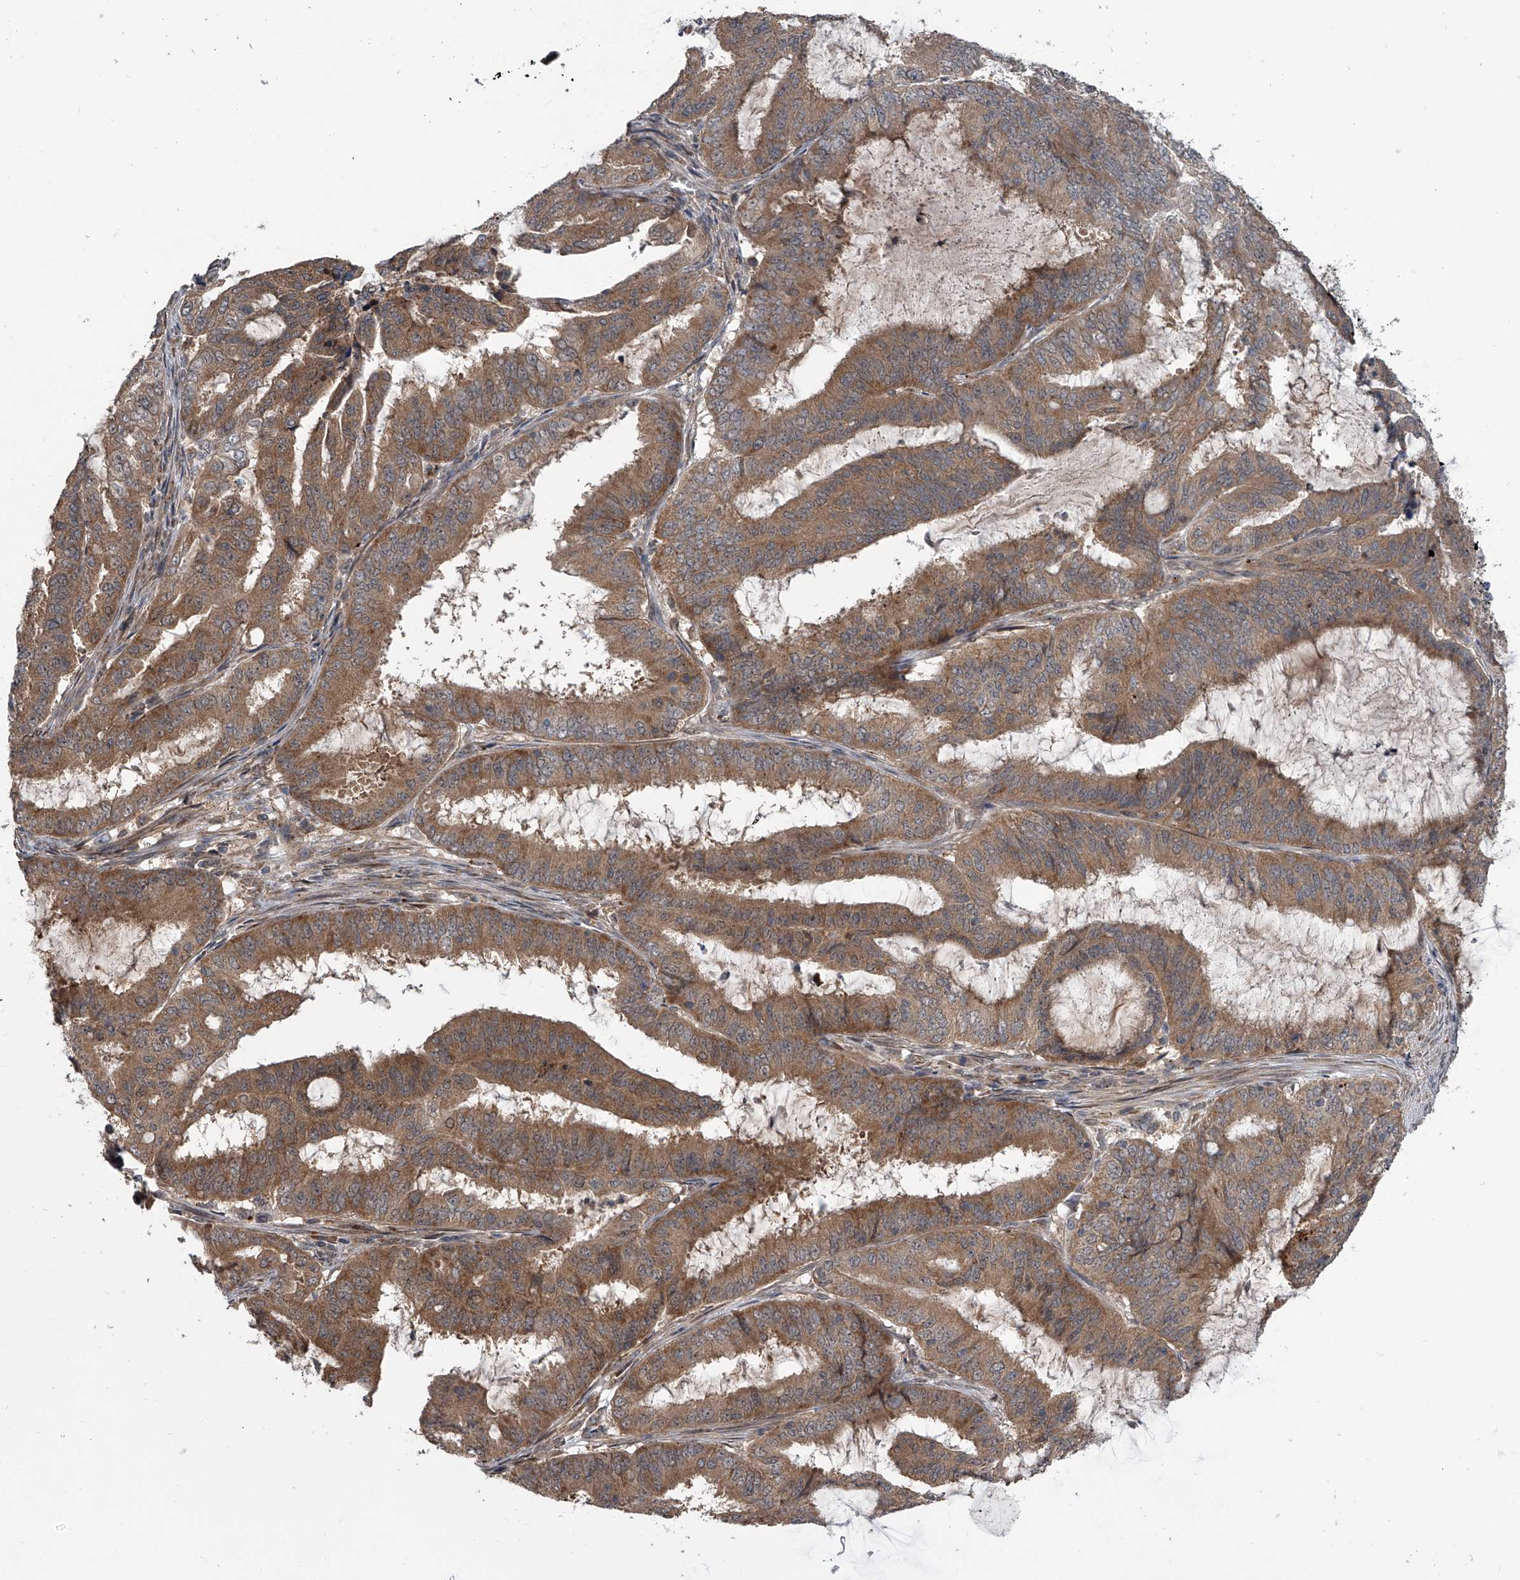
{"staining": {"intensity": "moderate", "quantity": ">75%", "location": "cytoplasmic/membranous"}, "tissue": "endometrial cancer", "cell_type": "Tumor cells", "image_type": "cancer", "snomed": [{"axis": "morphology", "description": "Adenocarcinoma, NOS"}, {"axis": "topography", "description": "Endometrium"}], "caption": "The histopathology image shows immunohistochemical staining of endometrial adenocarcinoma. There is moderate cytoplasmic/membranous staining is identified in approximately >75% of tumor cells.", "gene": "GEMIN8", "patient": {"sex": "female", "age": 51}}